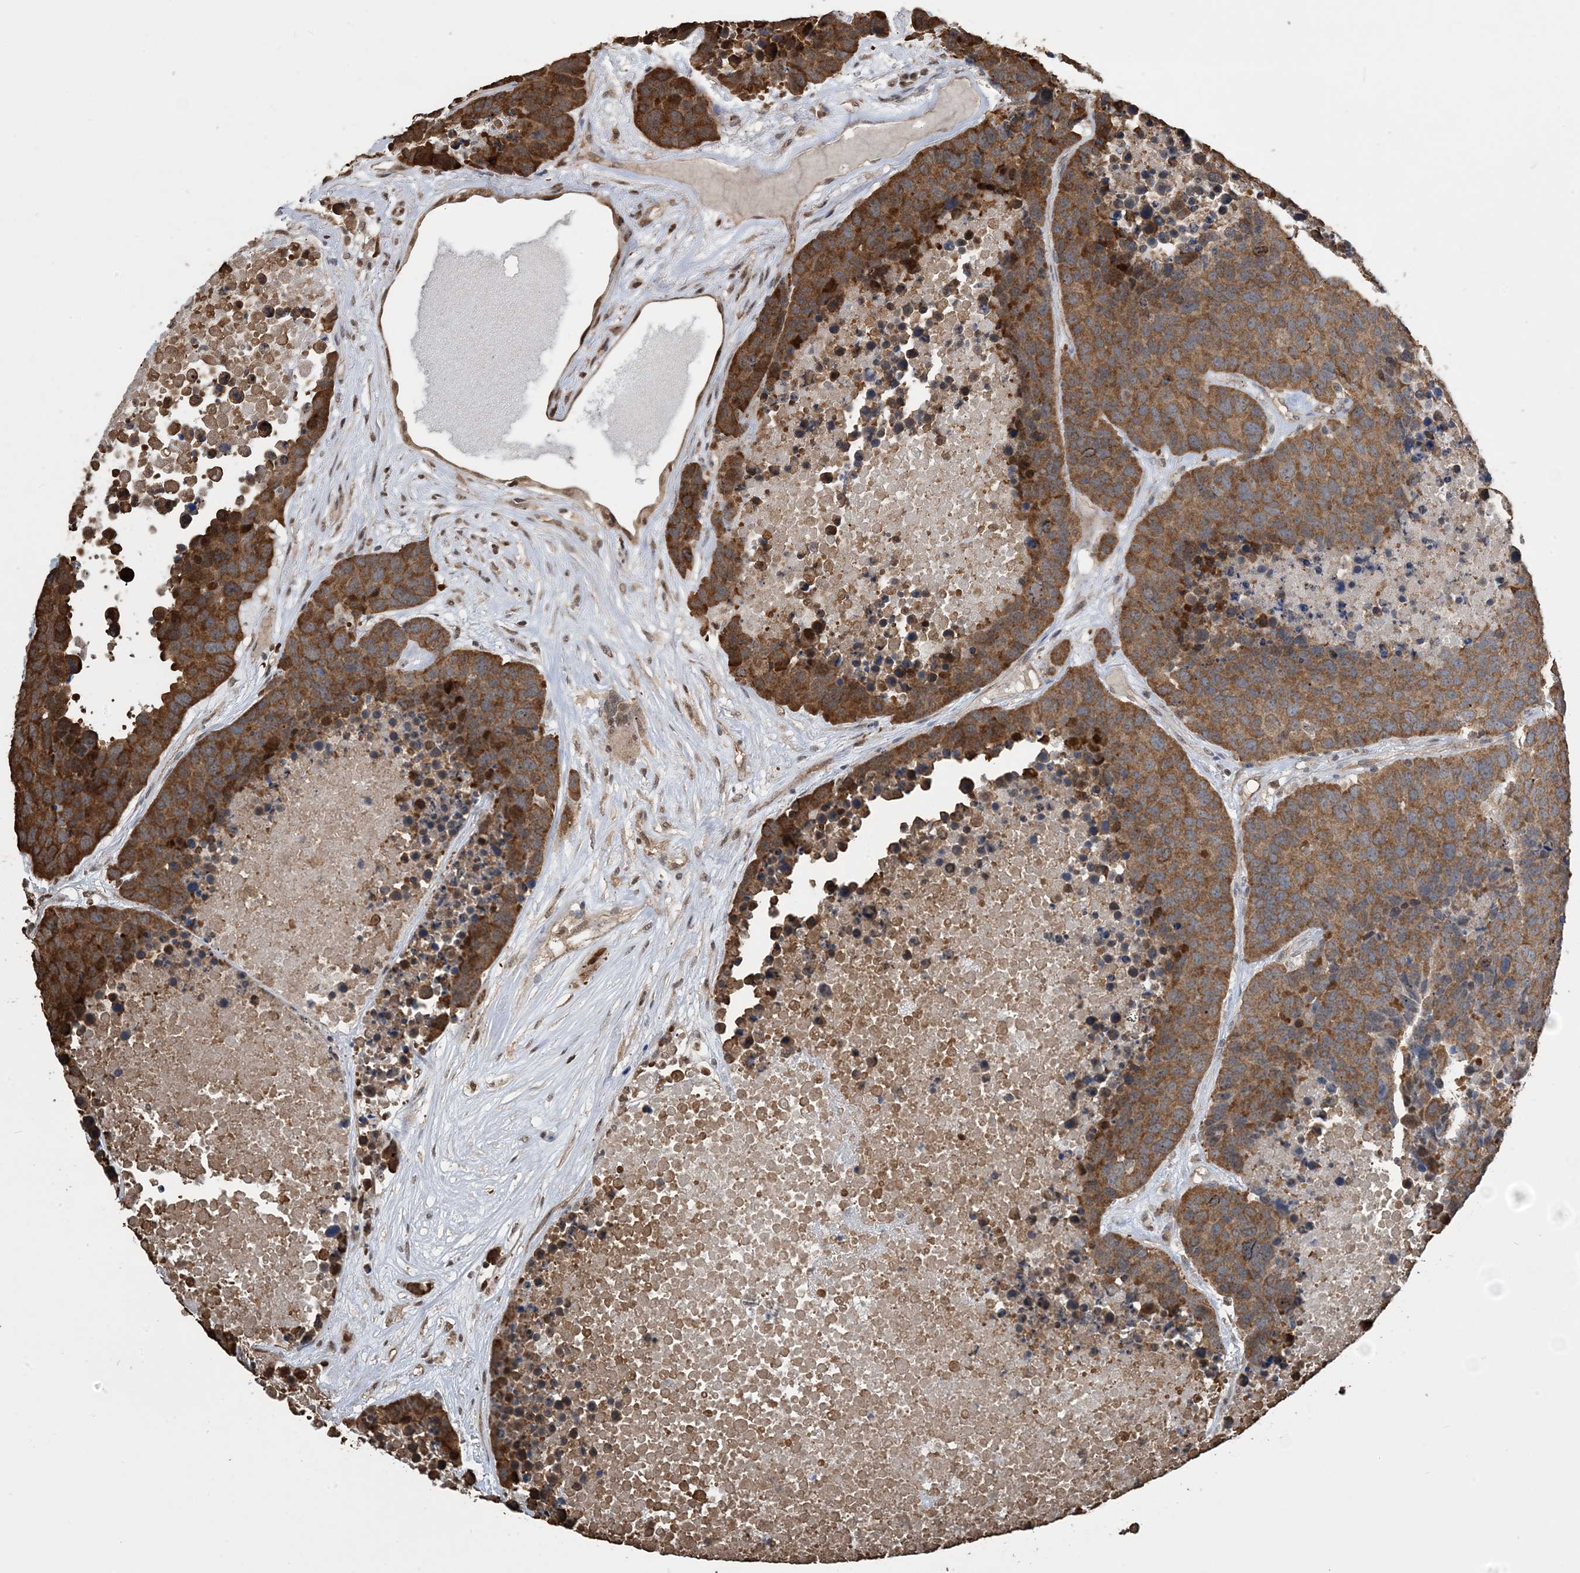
{"staining": {"intensity": "moderate", "quantity": ">75%", "location": "cytoplasmic/membranous"}, "tissue": "carcinoid", "cell_type": "Tumor cells", "image_type": "cancer", "snomed": [{"axis": "morphology", "description": "Carcinoid, malignant, NOS"}, {"axis": "topography", "description": "Lung"}], "caption": "Human carcinoid stained for a protein (brown) shows moderate cytoplasmic/membranous positive positivity in about >75% of tumor cells.", "gene": "HSPA1A", "patient": {"sex": "male", "age": 60}}